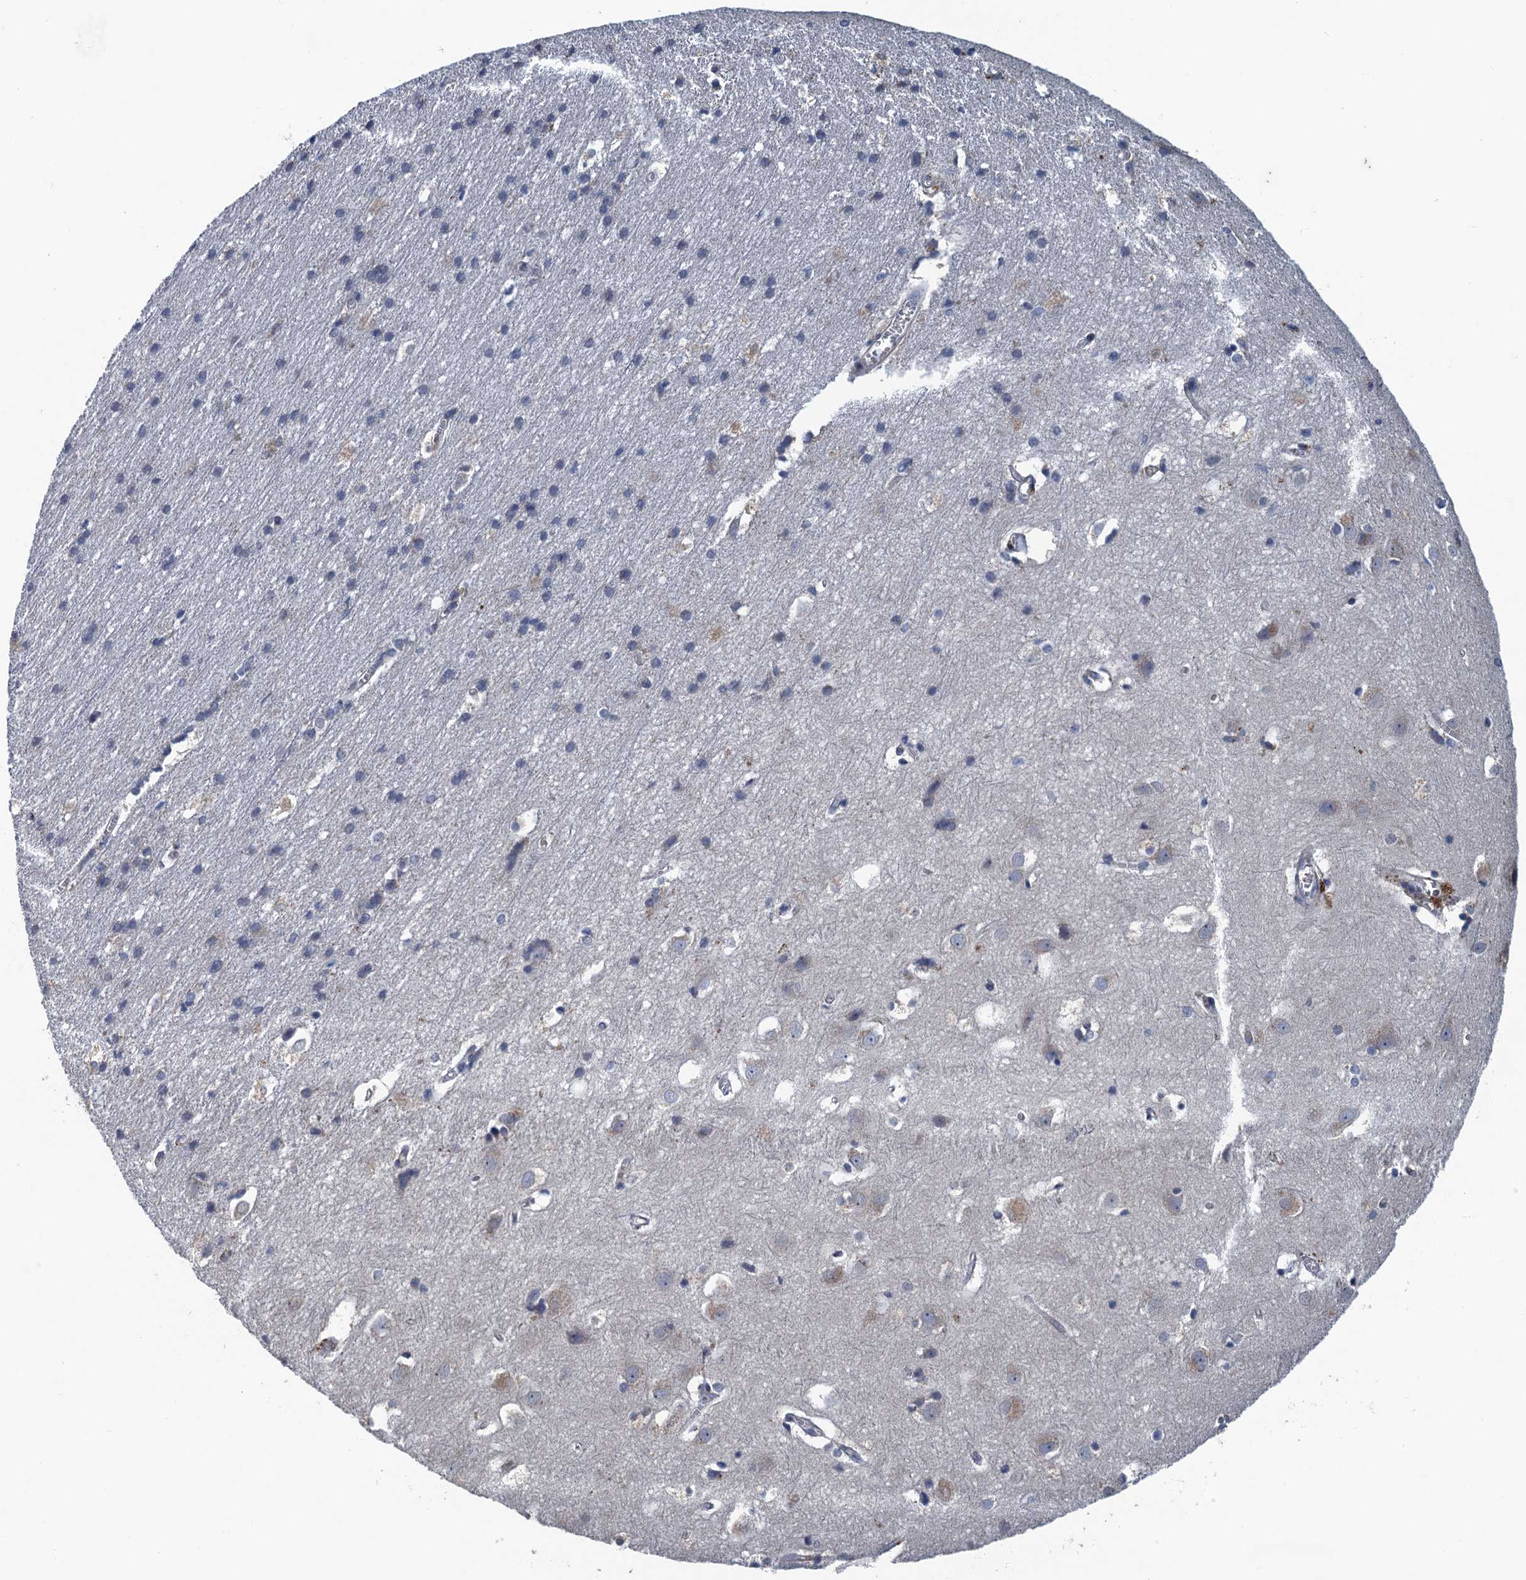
{"staining": {"intensity": "negative", "quantity": "none", "location": "none"}, "tissue": "cerebral cortex", "cell_type": "Endothelial cells", "image_type": "normal", "snomed": [{"axis": "morphology", "description": "Normal tissue, NOS"}, {"axis": "topography", "description": "Cerebral cortex"}], "caption": "IHC image of unremarkable cerebral cortex: human cerebral cortex stained with DAB demonstrates no significant protein positivity in endothelial cells.", "gene": "KBTBD8", "patient": {"sex": "male", "age": 54}}